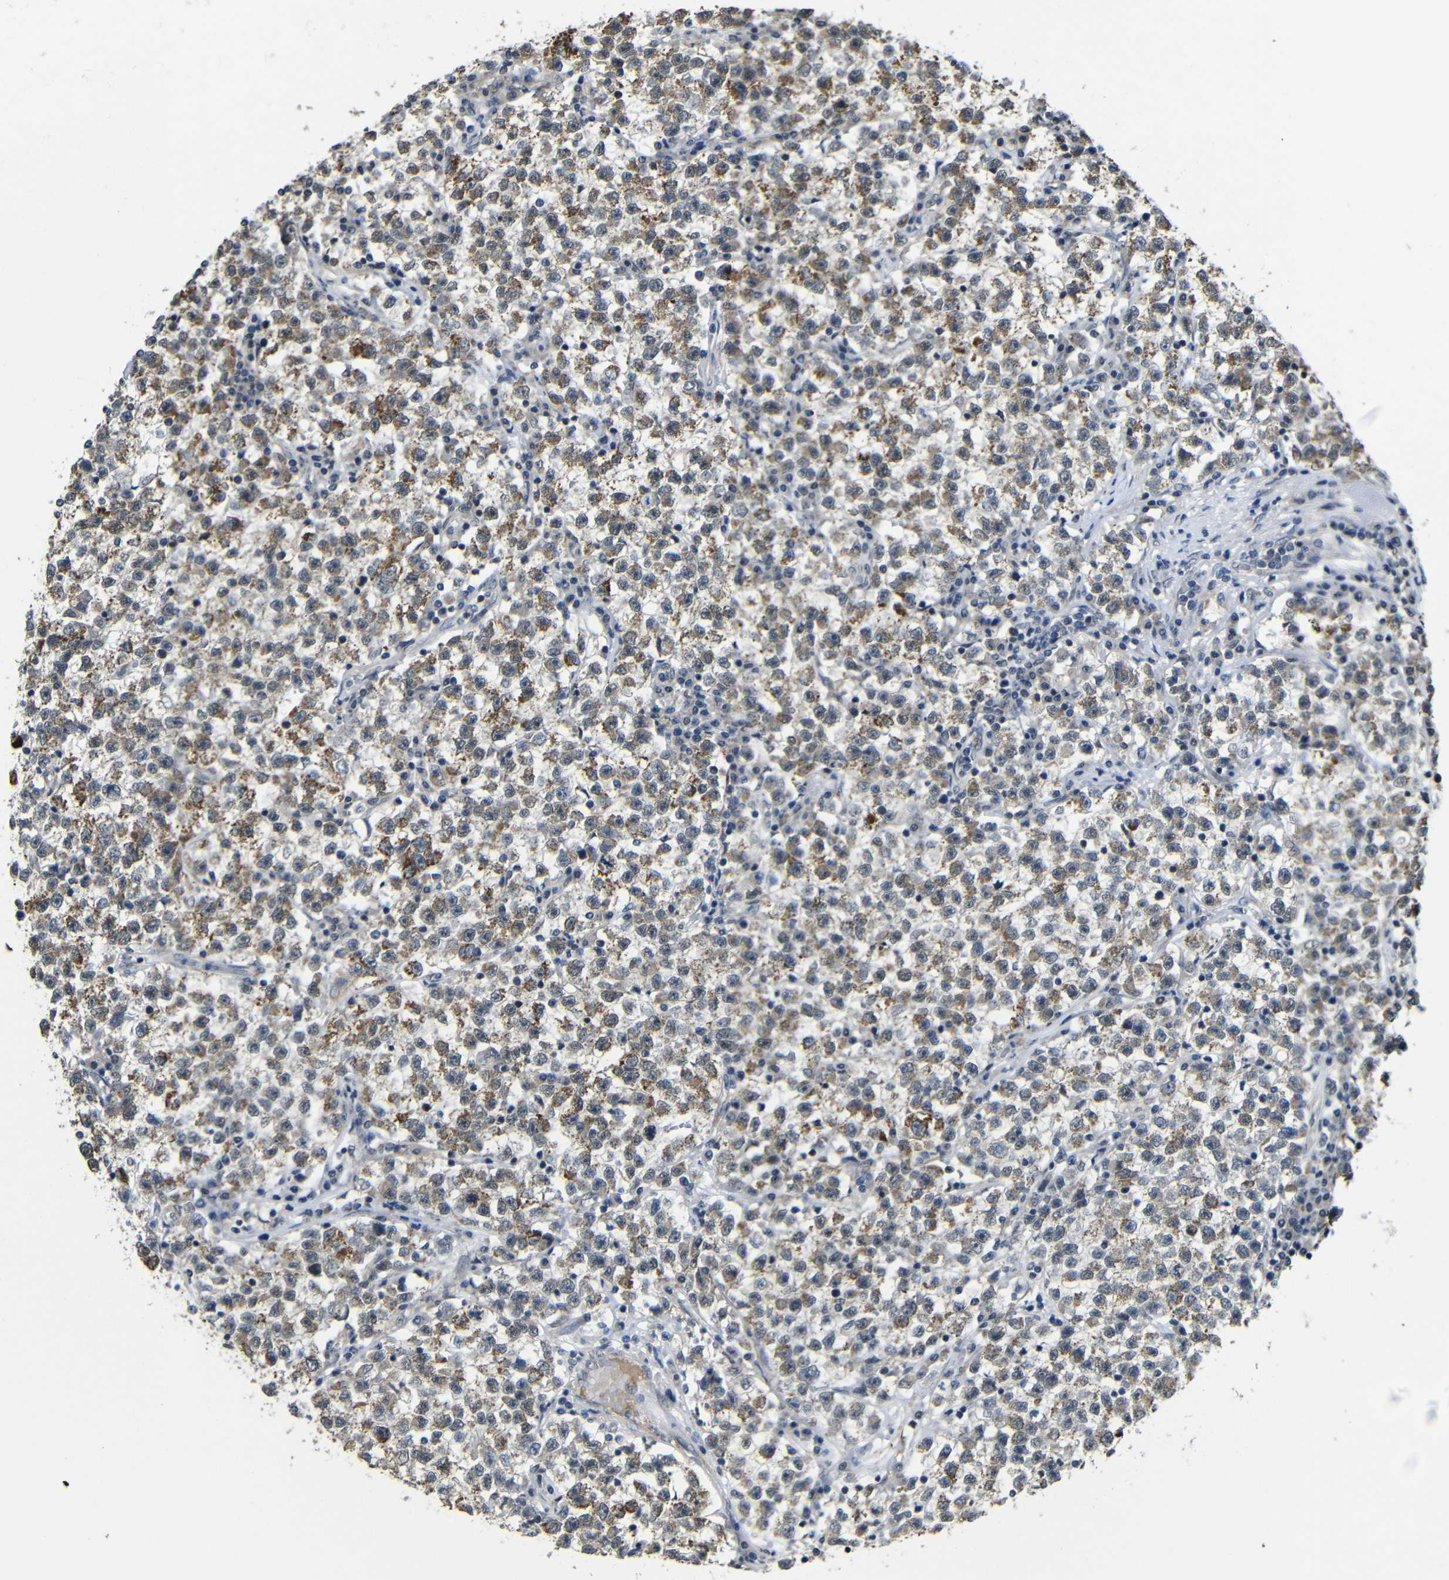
{"staining": {"intensity": "moderate", "quantity": ">75%", "location": "cytoplasmic/membranous"}, "tissue": "testis cancer", "cell_type": "Tumor cells", "image_type": "cancer", "snomed": [{"axis": "morphology", "description": "Seminoma, NOS"}, {"axis": "topography", "description": "Testis"}], "caption": "Tumor cells exhibit medium levels of moderate cytoplasmic/membranous staining in about >75% of cells in human testis cancer.", "gene": "FAM172A", "patient": {"sex": "male", "age": 22}}